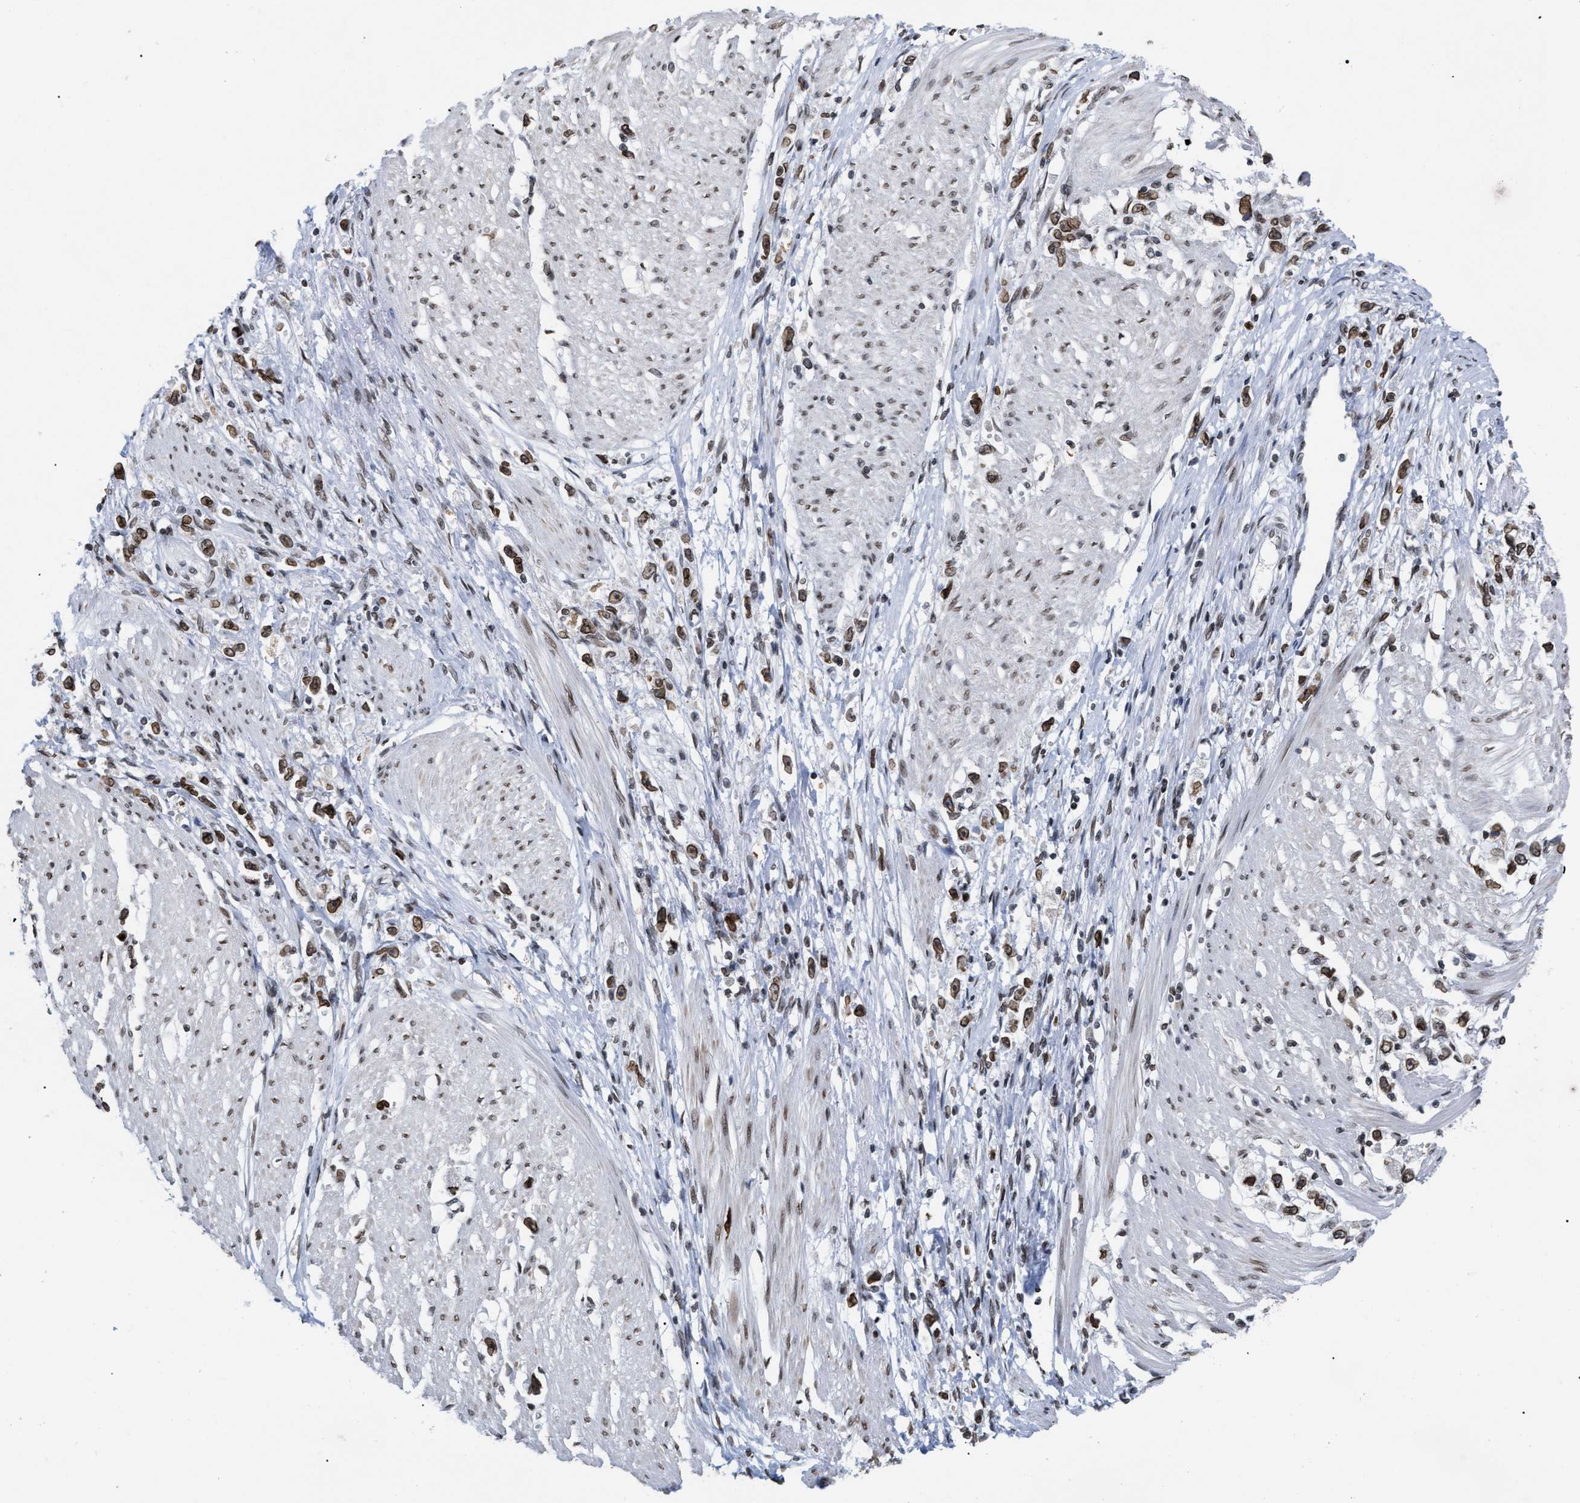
{"staining": {"intensity": "moderate", "quantity": ">75%", "location": "cytoplasmic/membranous,nuclear"}, "tissue": "stomach cancer", "cell_type": "Tumor cells", "image_type": "cancer", "snomed": [{"axis": "morphology", "description": "Adenocarcinoma, NOS"}, {"axis": "topography", "description": "Stomach"}], "caption": "High-magnification brightfield microscopy of adenocarcinoma (stomach) stained with DAB (3,3'-diaminobenzidine) (brown) and counterstained with hematoxylin (blue). tumor cells exhibit moderate cytoplasmic/membranous and nuclear expression is identified in about>75% of cells.", "gene": "TPR", "patient": {"sex": "female", "age": 59}}